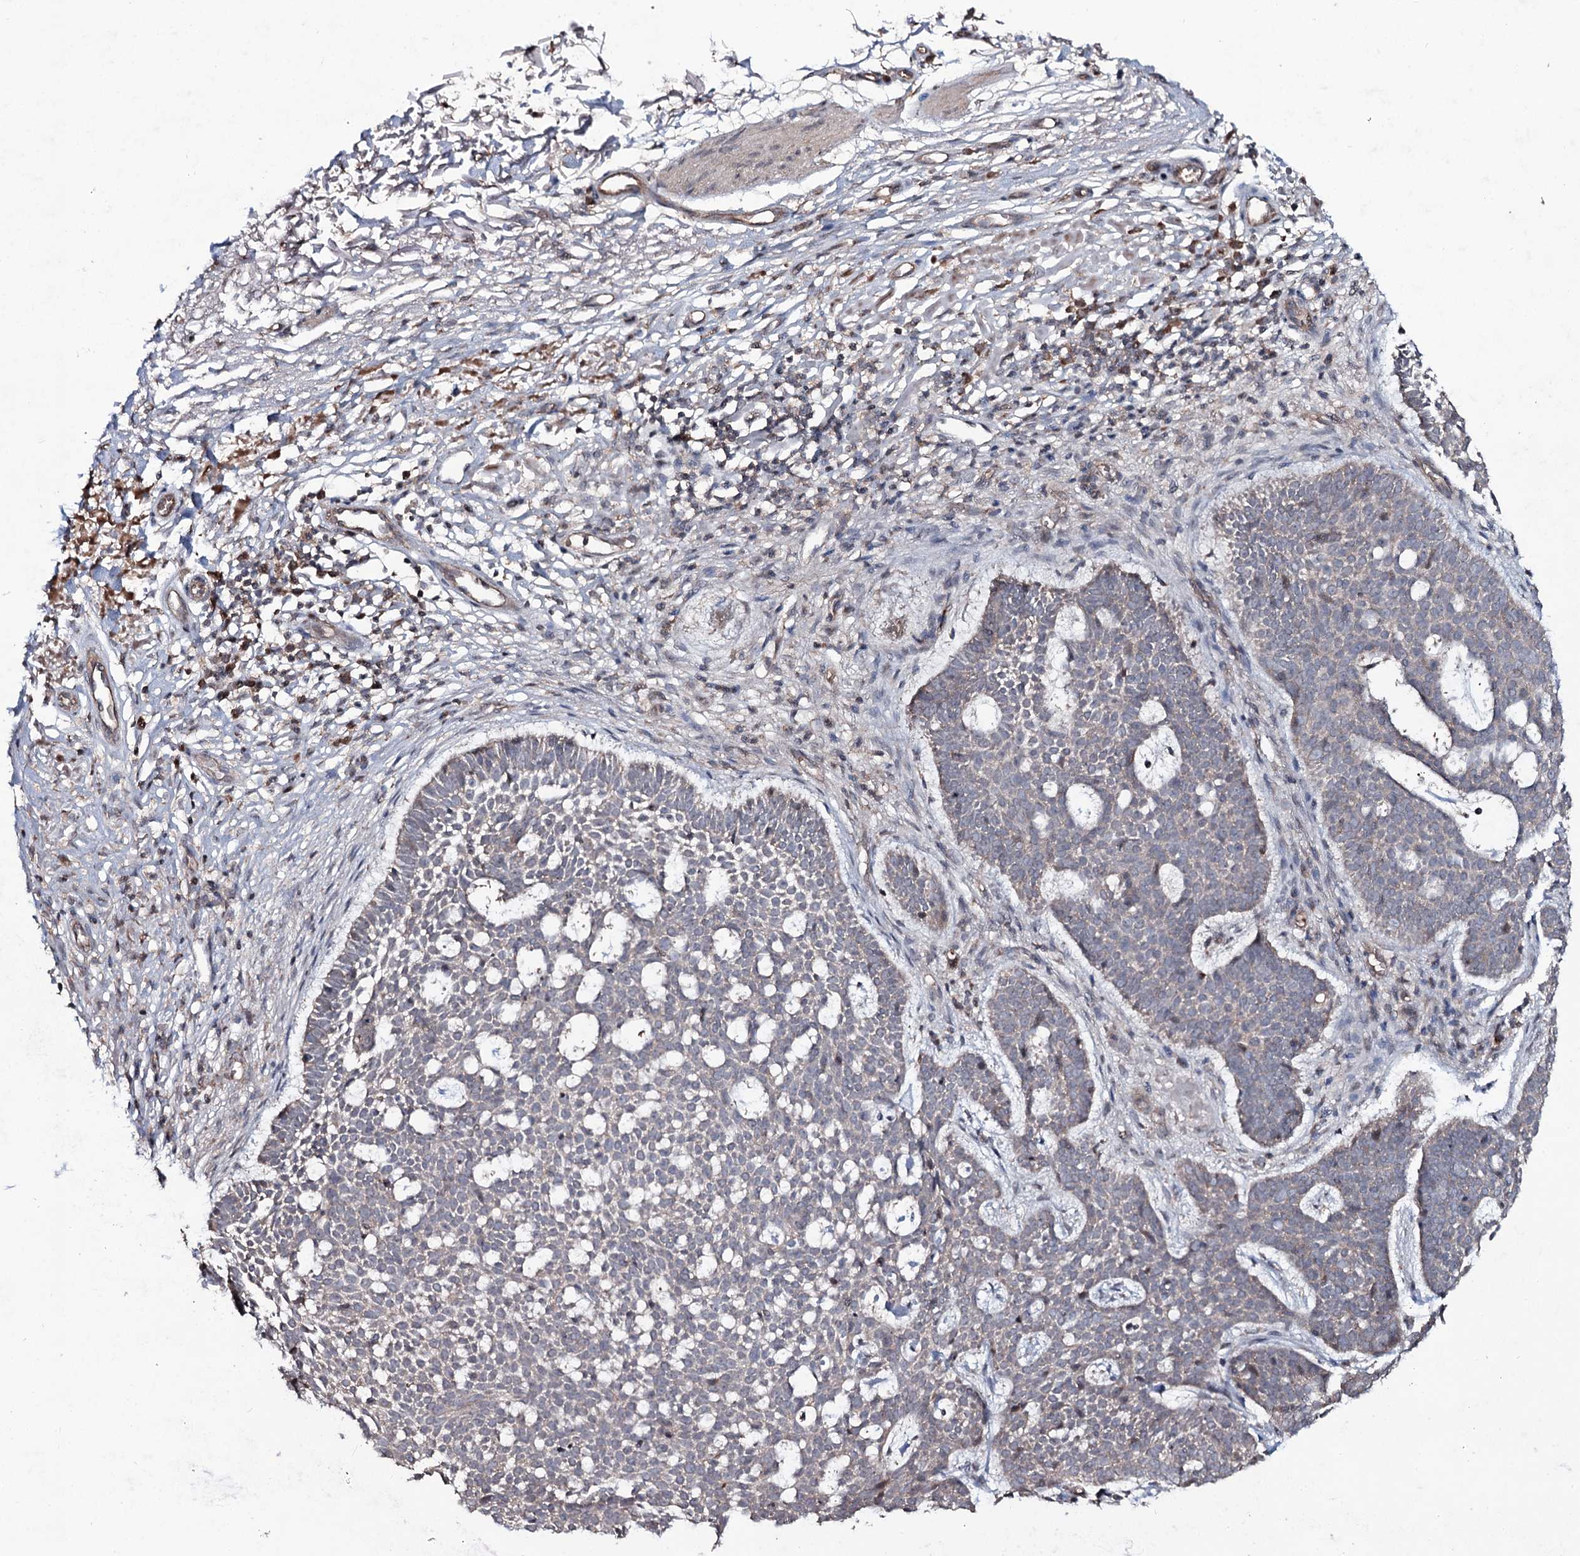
{"staining": {"intensity": "weak", "quantity": "<25%", "location": "cytoplasmic/membranous"}, "tissue": "skin cancer", "cell_type": "Tumor cells", "image_type": "cancer", "snomed": [{"axis": "morphology", "description": "Basal cell carcinoma"}, {"axis": "topography", "description": "Skin"}], "caption": "A micrograph of skin cancer (basal cell carcinoma) stained for a protein exhibits no brown staining in tumor cells.", "gene": "SNAP23", "patient": {"sex": "male", "age": 85}}